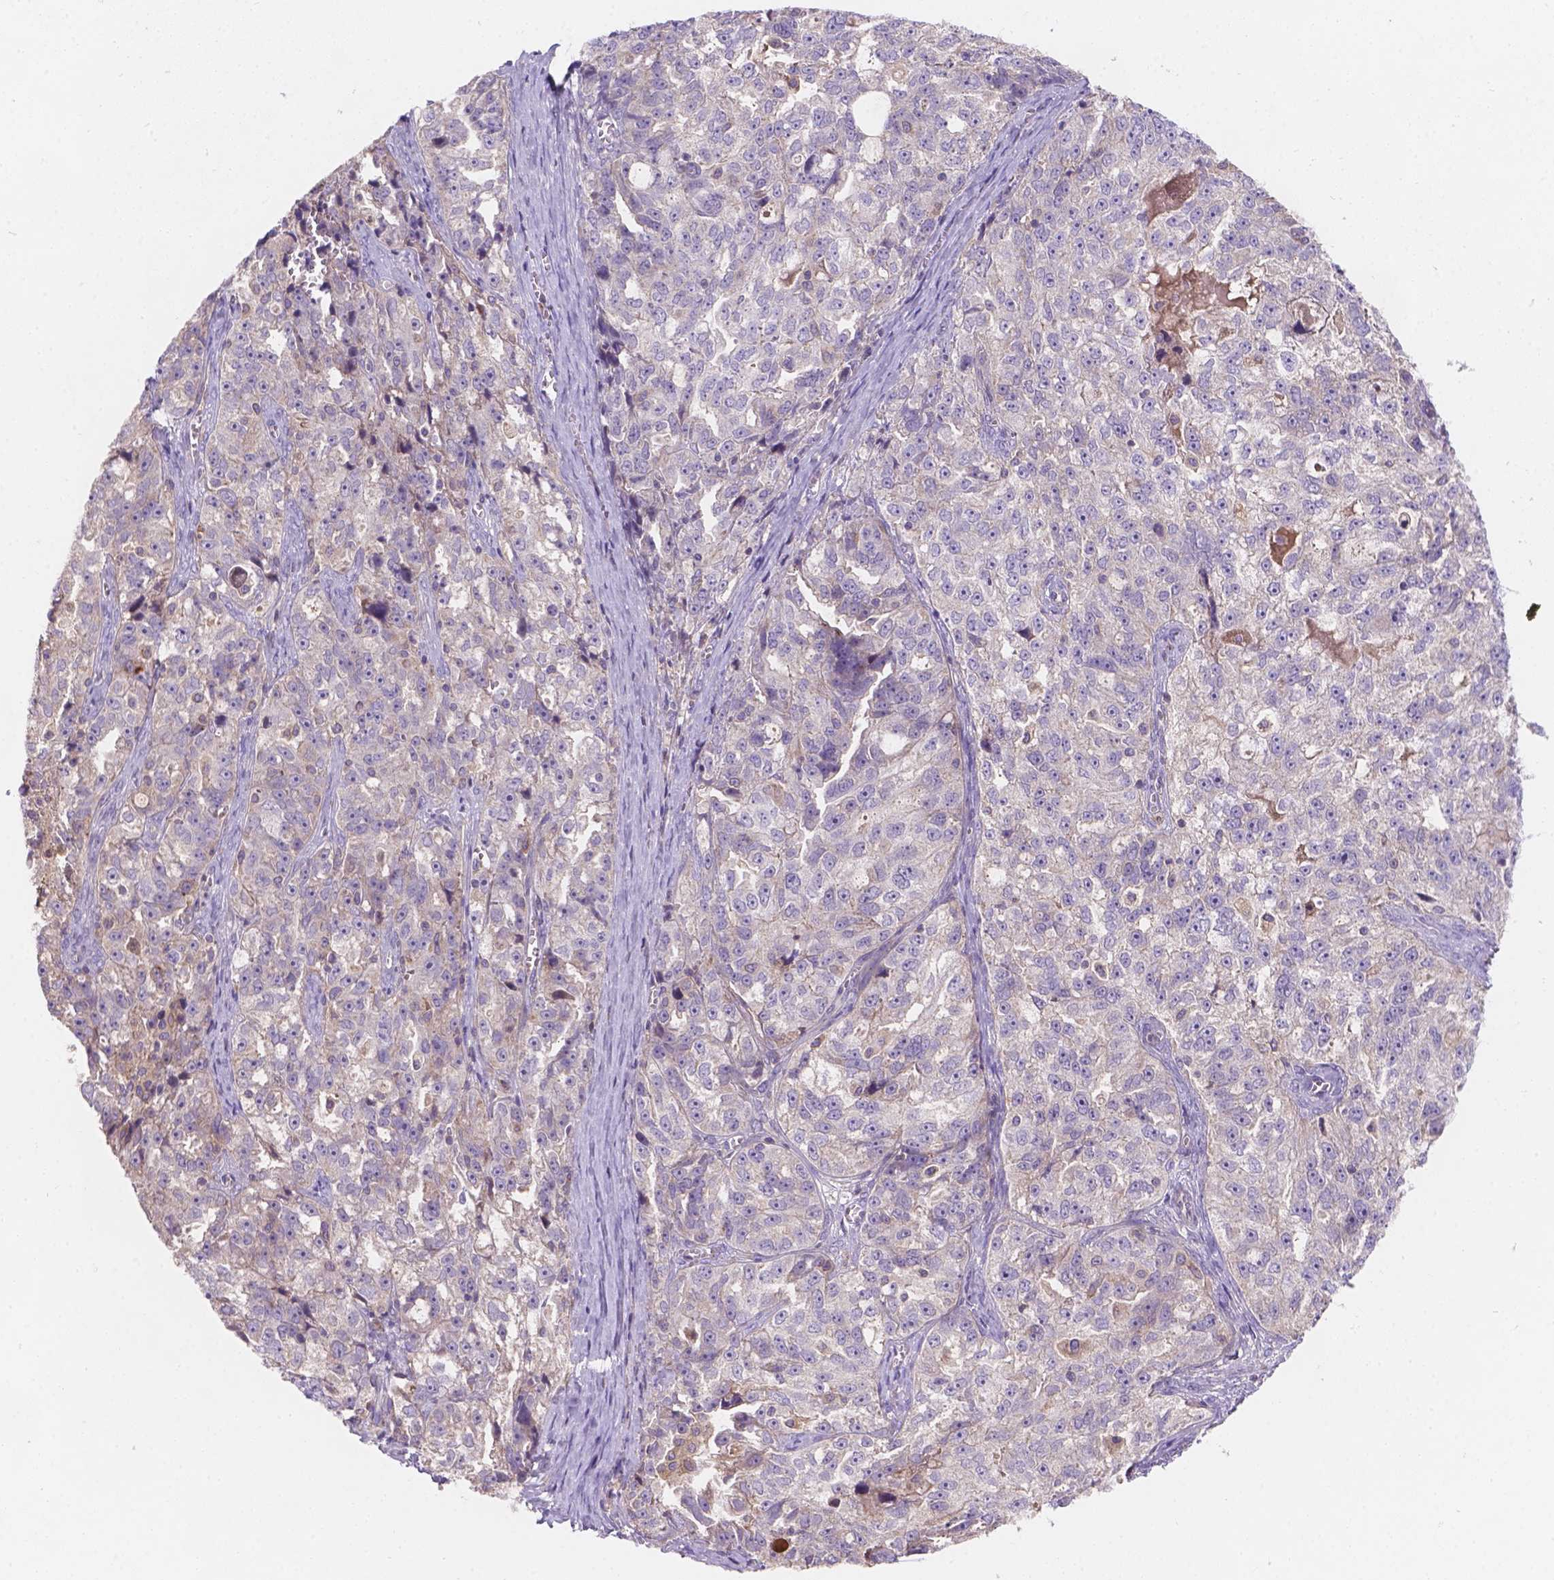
{"staining": {"intensity": "negative", "quantity": "none", "location": "none"}, "tissue": "ovarian cancer", "cell_type": "Tumor cells", "image_type": "cancer", "snomed": [{"axis": "morphology", "description": "Cystadenocarcinoma, serous, NOS"}, {"axis": "topography", "description": "Ovary"}], "caption": "Photomicrograph shows no protein staining in tumor cells of serous cystadenocarcinoma (ovarian) tissue. The staining was performed using DAB to visualize the protein expression in brown, while the nuclei were stained in blue with hematoxylin (Magnification: 20x).", "gene": "CDK10", "patient": {"sex": "female", "age": 51}}